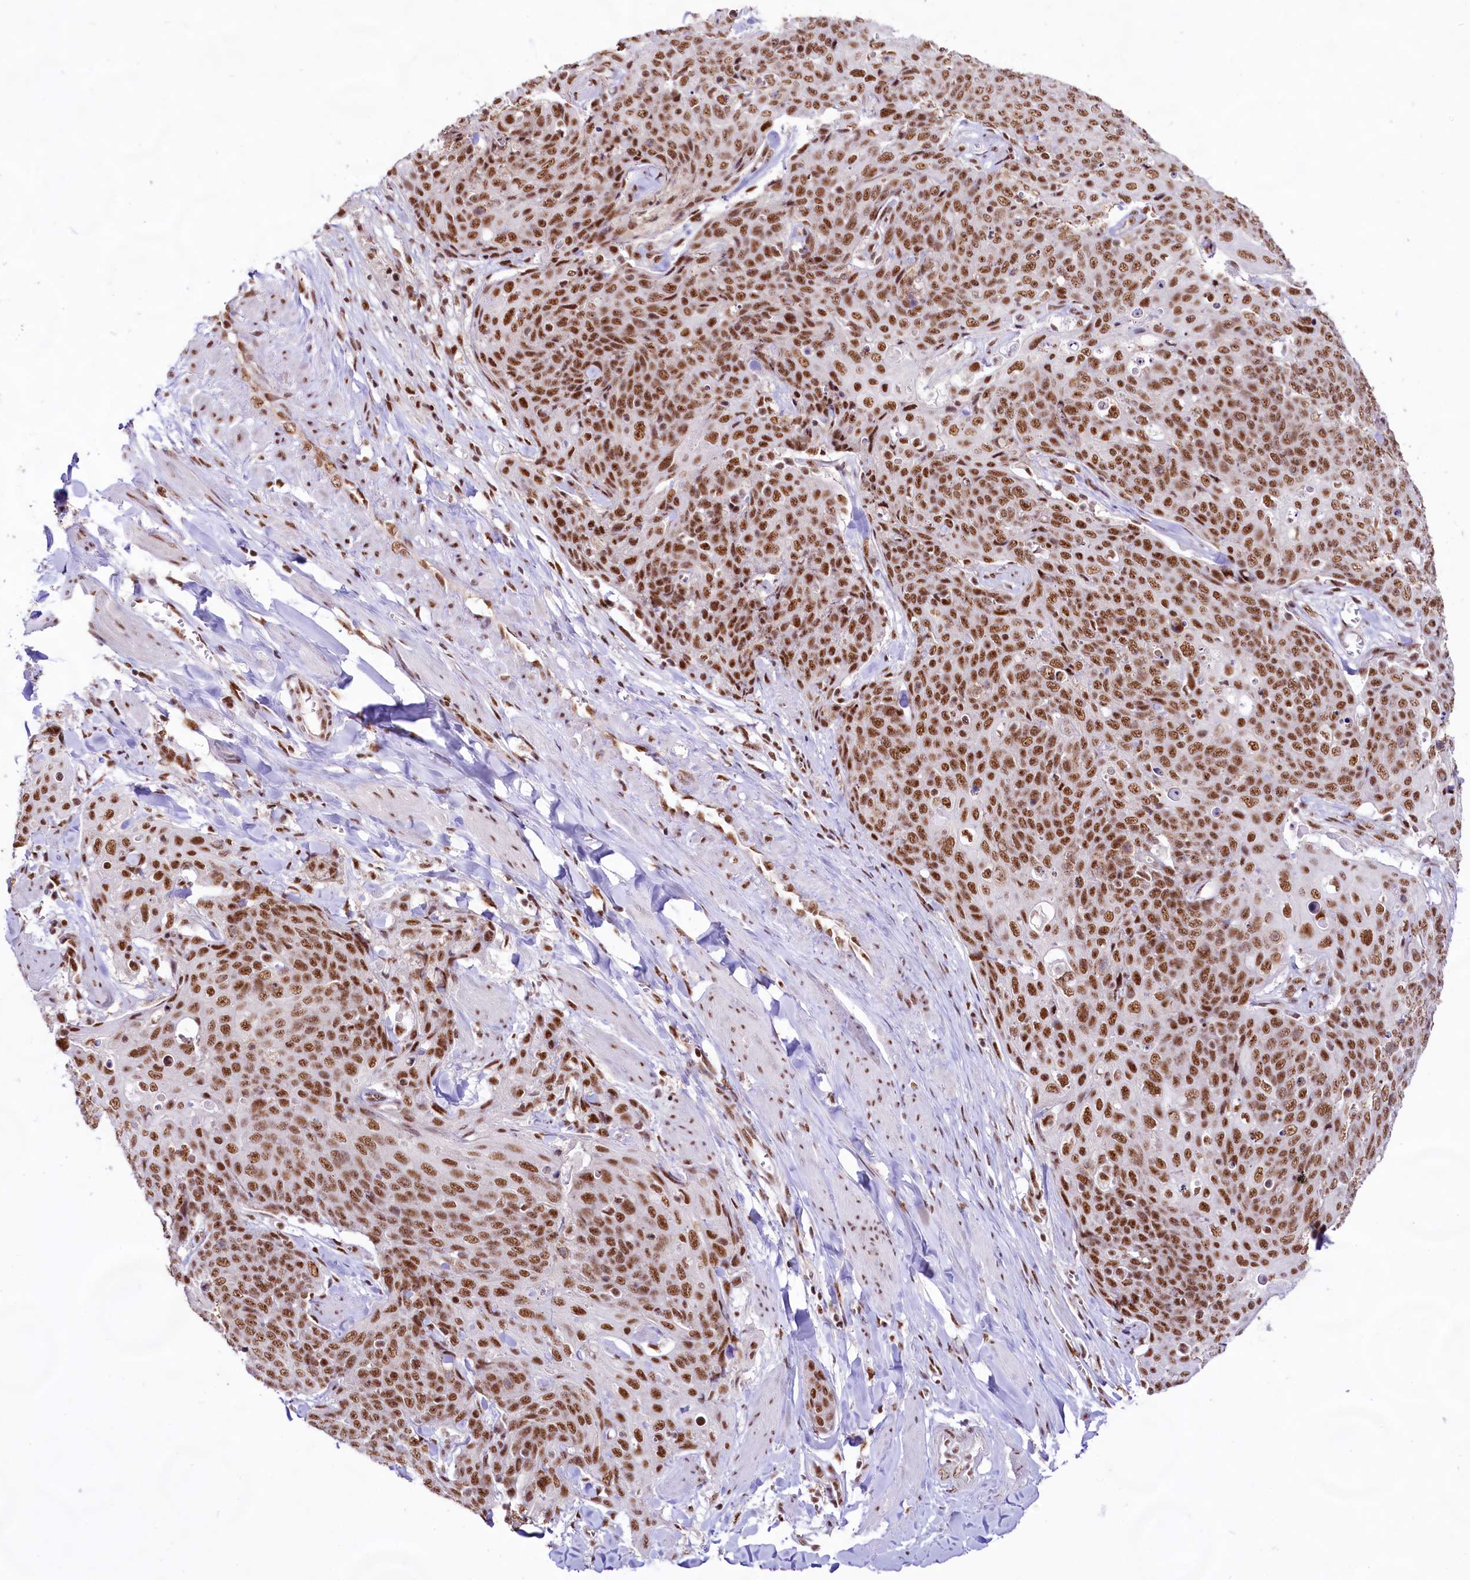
{"staining": {"intensity": "strong", "quantity": ">75%", "location": "nuclear"}, "tissue": "skin cancer", "cell_type": "Tumor cells", "image_type": "cancer", "snomed": [{"axis": "morphology", "description": "Squamous cell carcinoma, NOS"}, {"axis": "topography", "description": "Skin"}, {"axis": "topography", "description": "Vulva"}], "caption": "An immunohistochemistry micrograph of neoplastic tissue is shown. Protein staining in brown shows strong nuclear positivity in skin cancer within tumor cells.", "gene": "HIRA", "patient": {"sex": "female", "age": 85}}